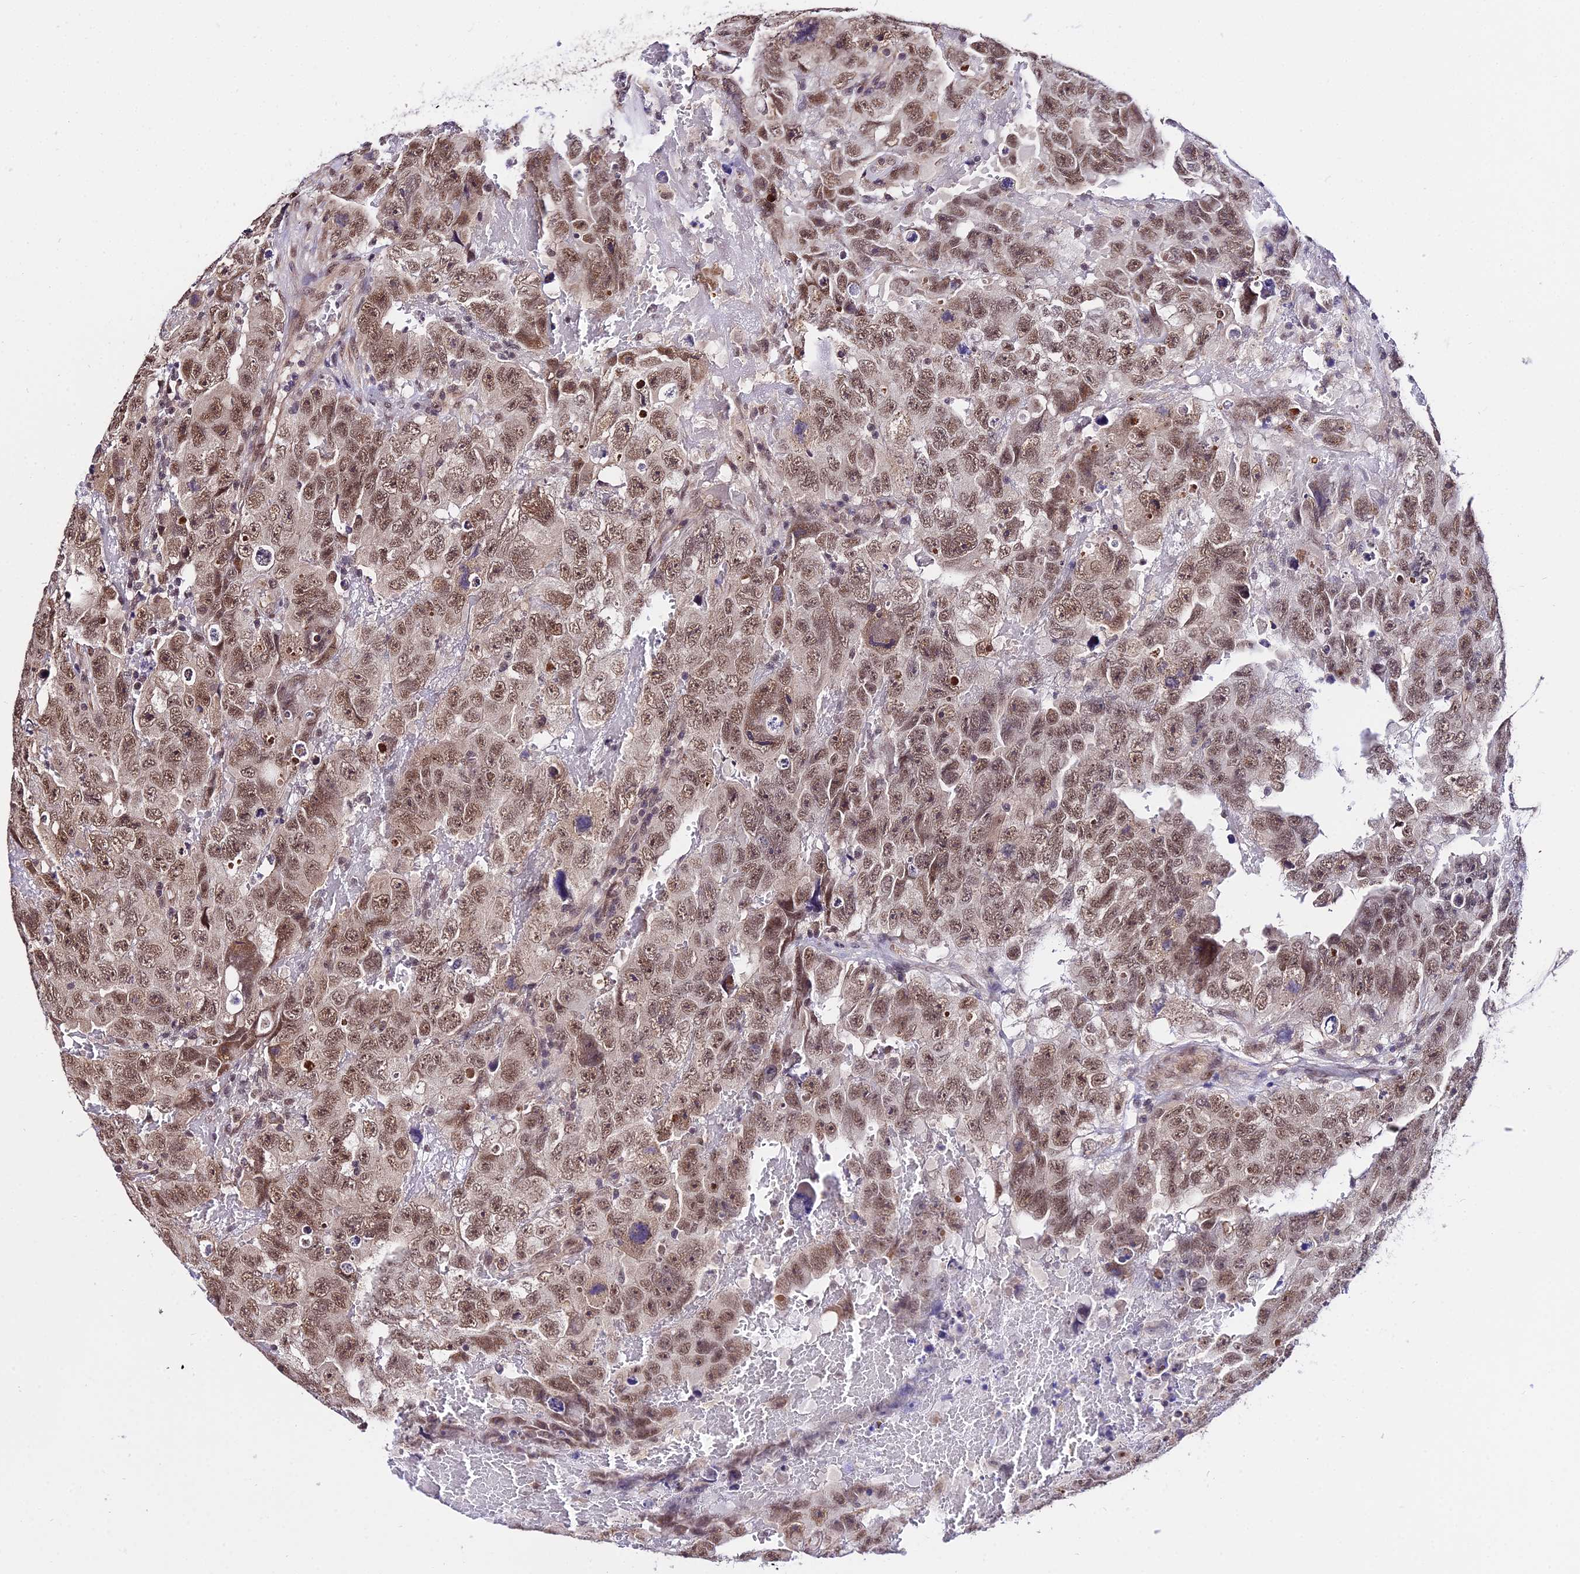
{"staining": {"intensity": "moderate", "quantity": ">75%", "location": "nuclear"}, "tissue": "testis cancer", "cell_type": "Tumor cells", "image_type": "cancer", "snomed": [{"axis": "morphology", "description": "Carcinoma, Embryonal, NOS"}, {"axis": "topography", "description": "Testis"}], "caption": "A high-resolution image shows IHC staining of testis embryonal carcinoma, which displays moderate nuclear staining in about >75% of tumor cells. Using DAB (3,3'-diaminobenzidine) (brown) and hematoxylin (blue) stains, captured at high magnification using brightfield microscopy.", "gene": "POLR2I", "patient": {"sex": "male", "age": 45}}